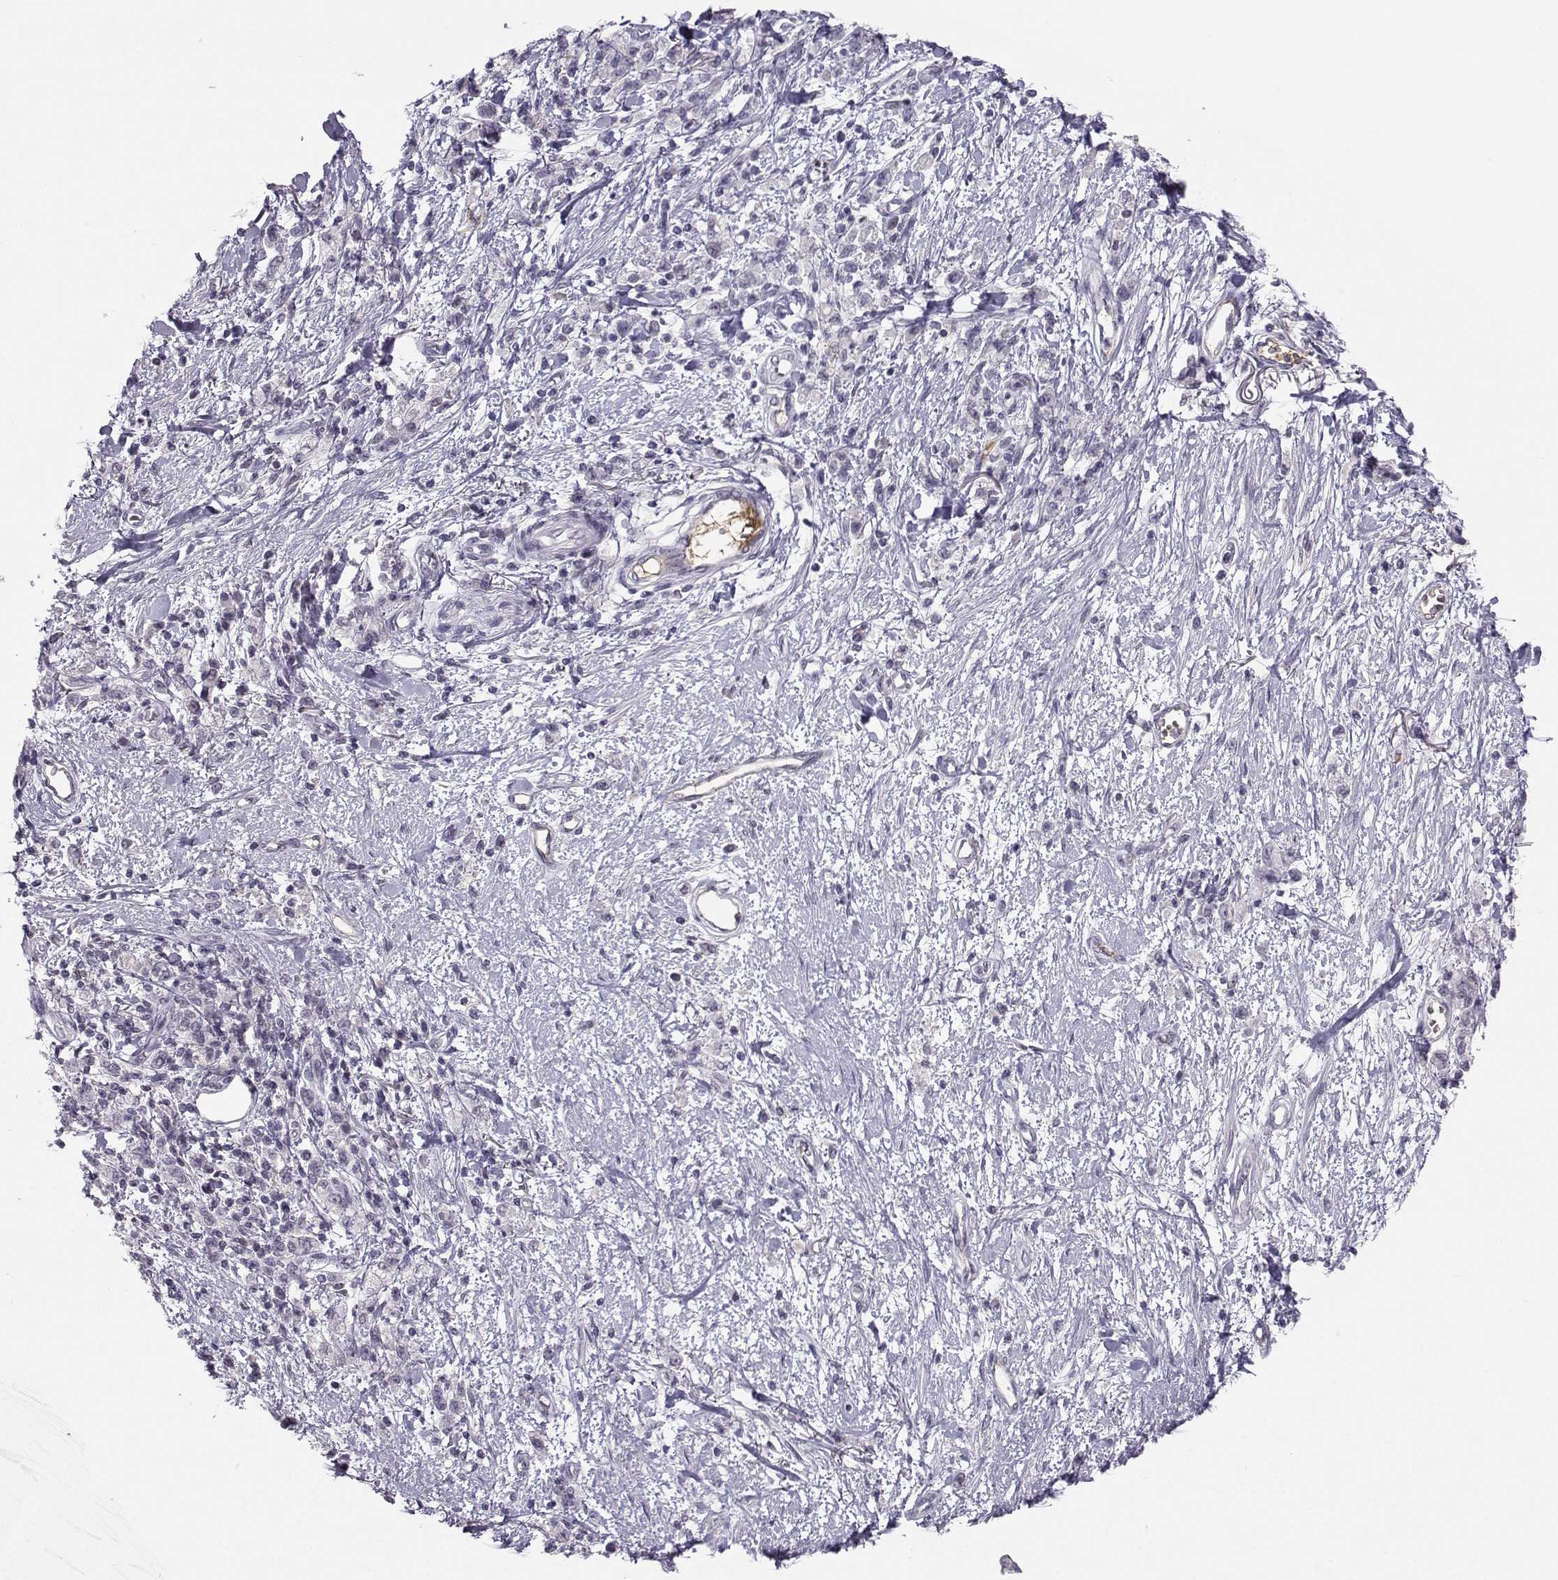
{"staining": {"intensity": "negative", "quantity": "none", "location": "none"}, "tissue": "stomach cancer", "cell_type": "Tumor cells", "image_type": "cancer", "snomed": [{"axis": "morphology", "description": "Adenocarcinoma, NOS"}, {"axis": "topography", "description": "Stomach"}], "caption": "DAB (3,3'-diaminobenzidine) immunohistochemical staining of stomach cancer demonstrates no significant positivity in tumor cells.", "gene": "LHX1", "patient": {"sex": "male", "age": 77}}